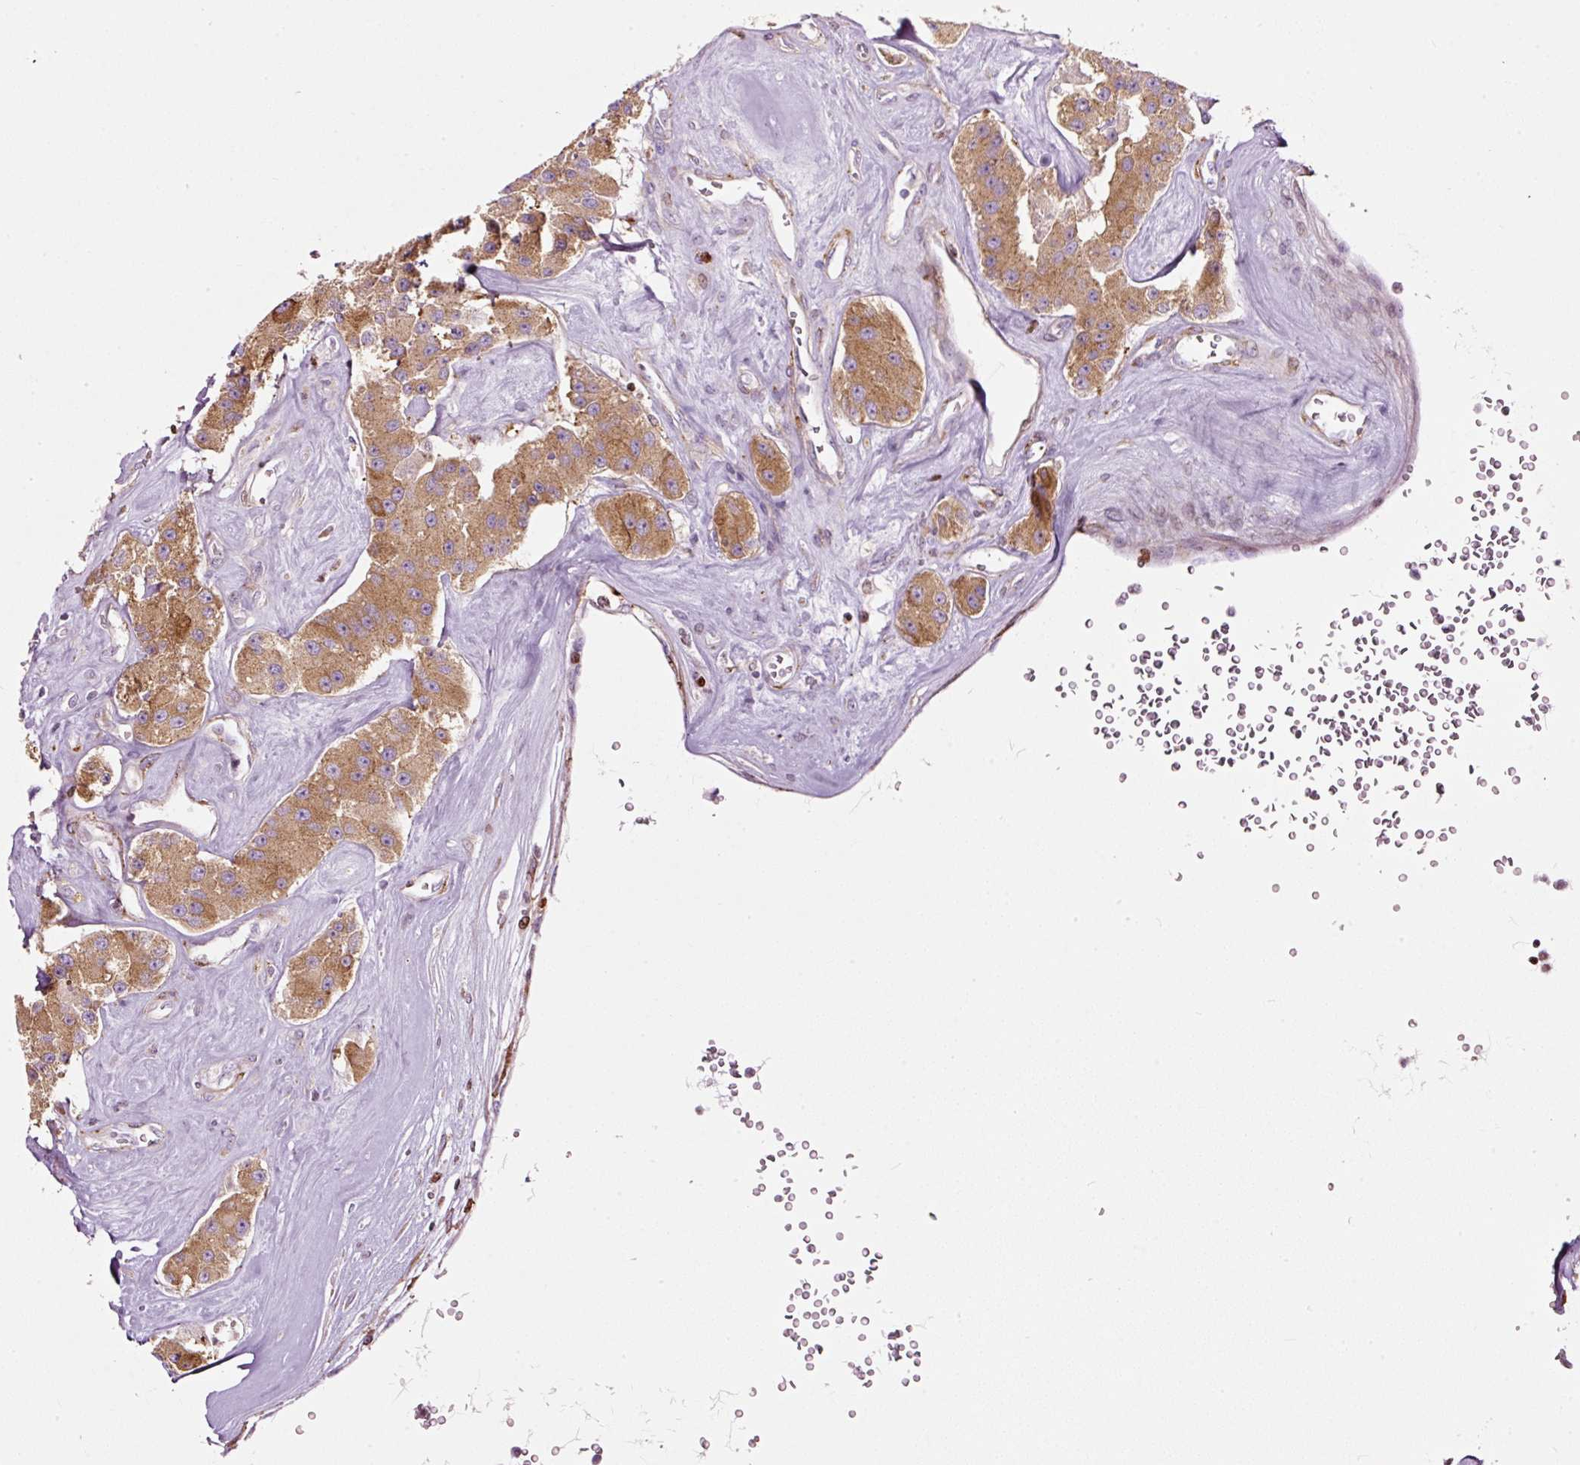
{"staining": {"intensity": "moderate", "quantity": ">75%", "location": "cytoplasmic/membranous"}, "tissue": "carcinoid", "cell_type": "Tumor cells", "image_type": "cancer", "snomed": [{"axis": "morphology", "description": "Carcinoid, malignant, NOS"}, {"axis": "topography", "description": "Pancreas"}], "caption": "Brown immunohistochemical staining in human malignant carcinoid demonstrates moderate cytoplasmic/membranous staining in approximately >75% of tumor cells.", "gene": "TMEM8B", "patient": {"sex": "male", "age": 41}}